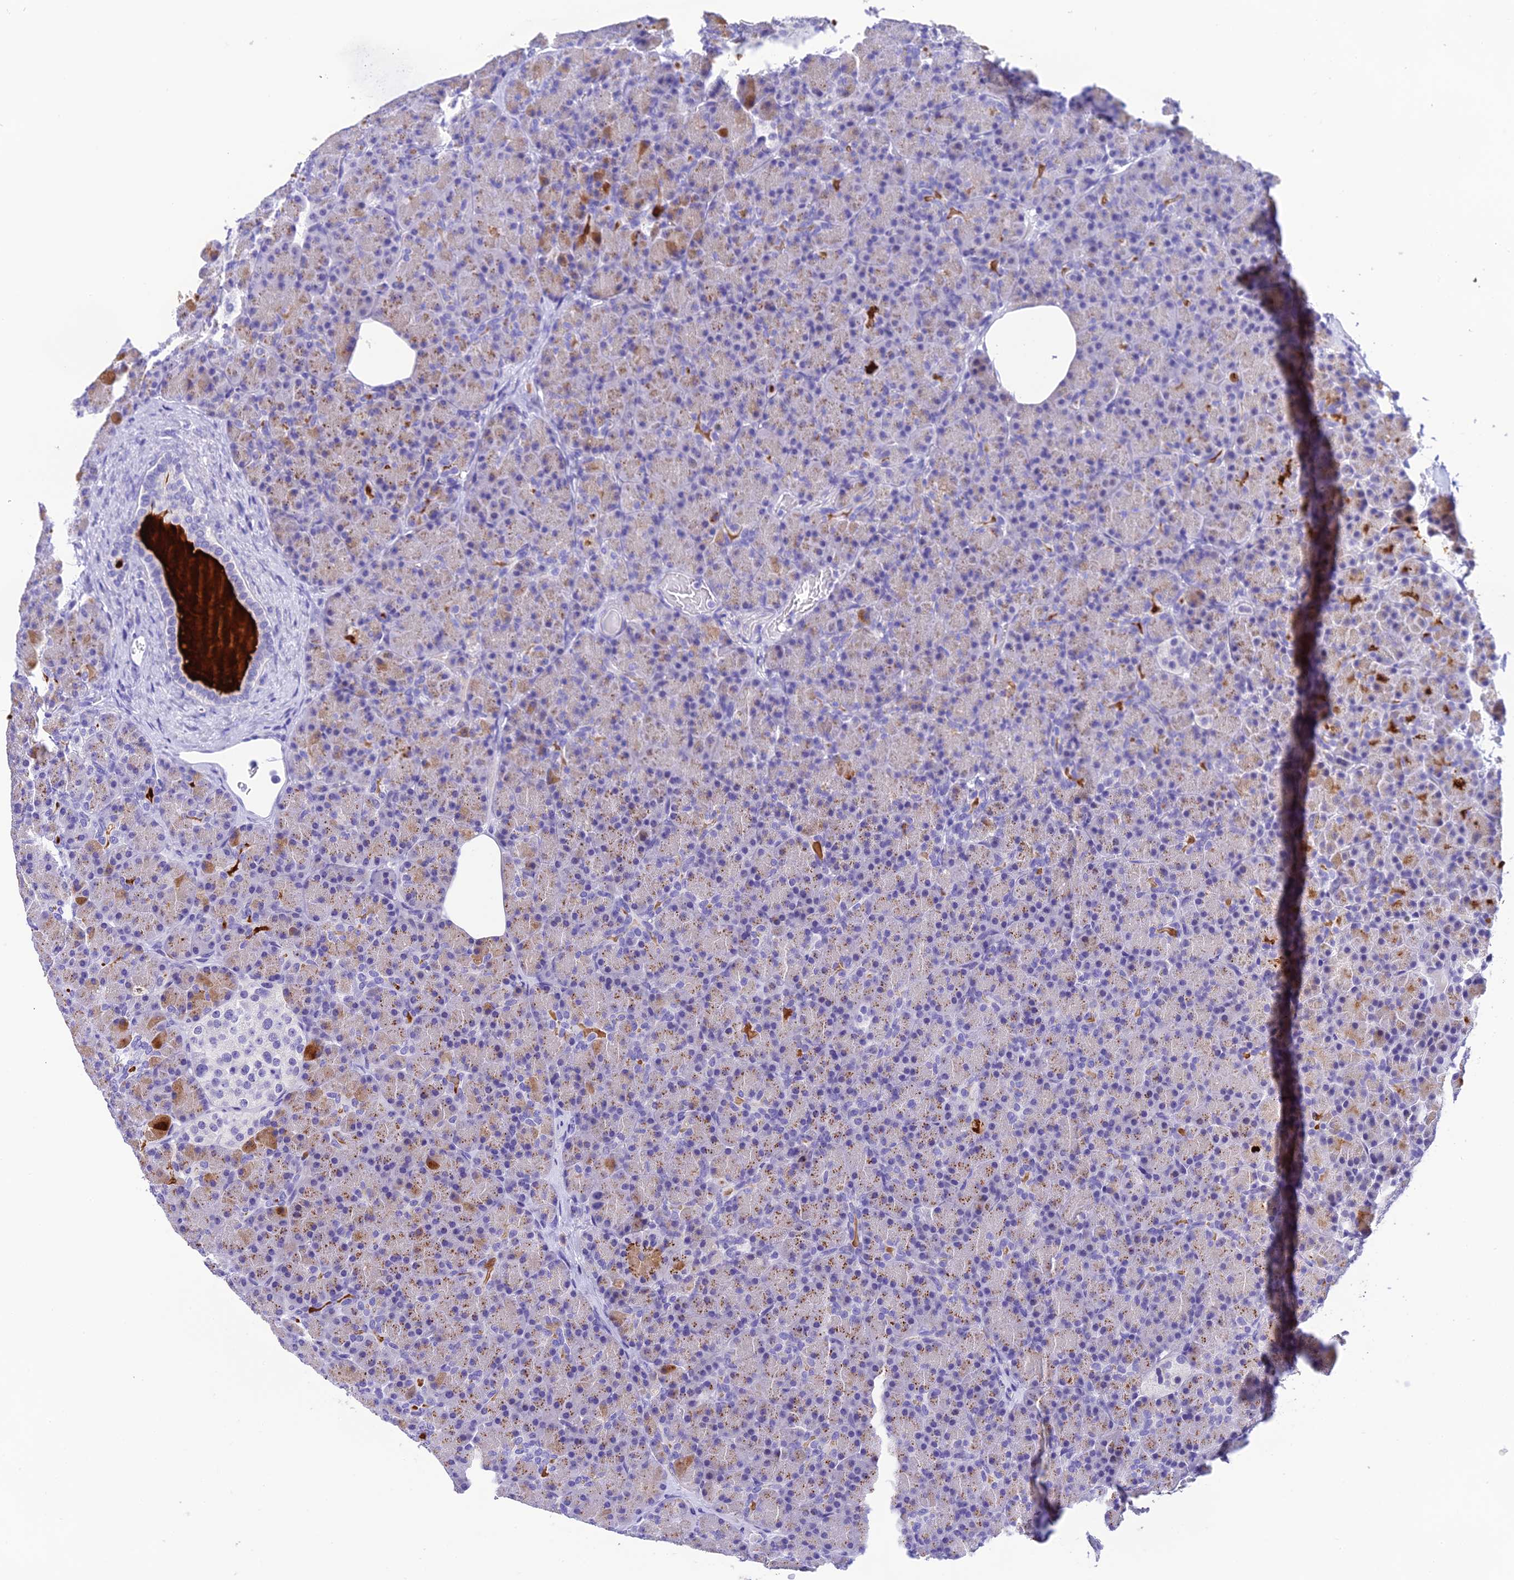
{"staining": {"intensity": "moderate", "quantity": "25%-75%", "location": "cytoplasmic/membranous"}, "tissue": "pancreas", "cell_type": "Exocrine glandular cells", "image_type": "normal", "snomed": [{"axis": "morphology", "description": "Normal tissue, NOS"}, {"axis": "topography", "description": "Pancreas"}], "caption": "Human pancreas stained with a brown dye displays moderate cytoplasmic/membranous positive staining in about 25%-75% of exocrine glandular cells.", "gene": "KDELR3", "patient": {"sex": "female", "age": 43}}